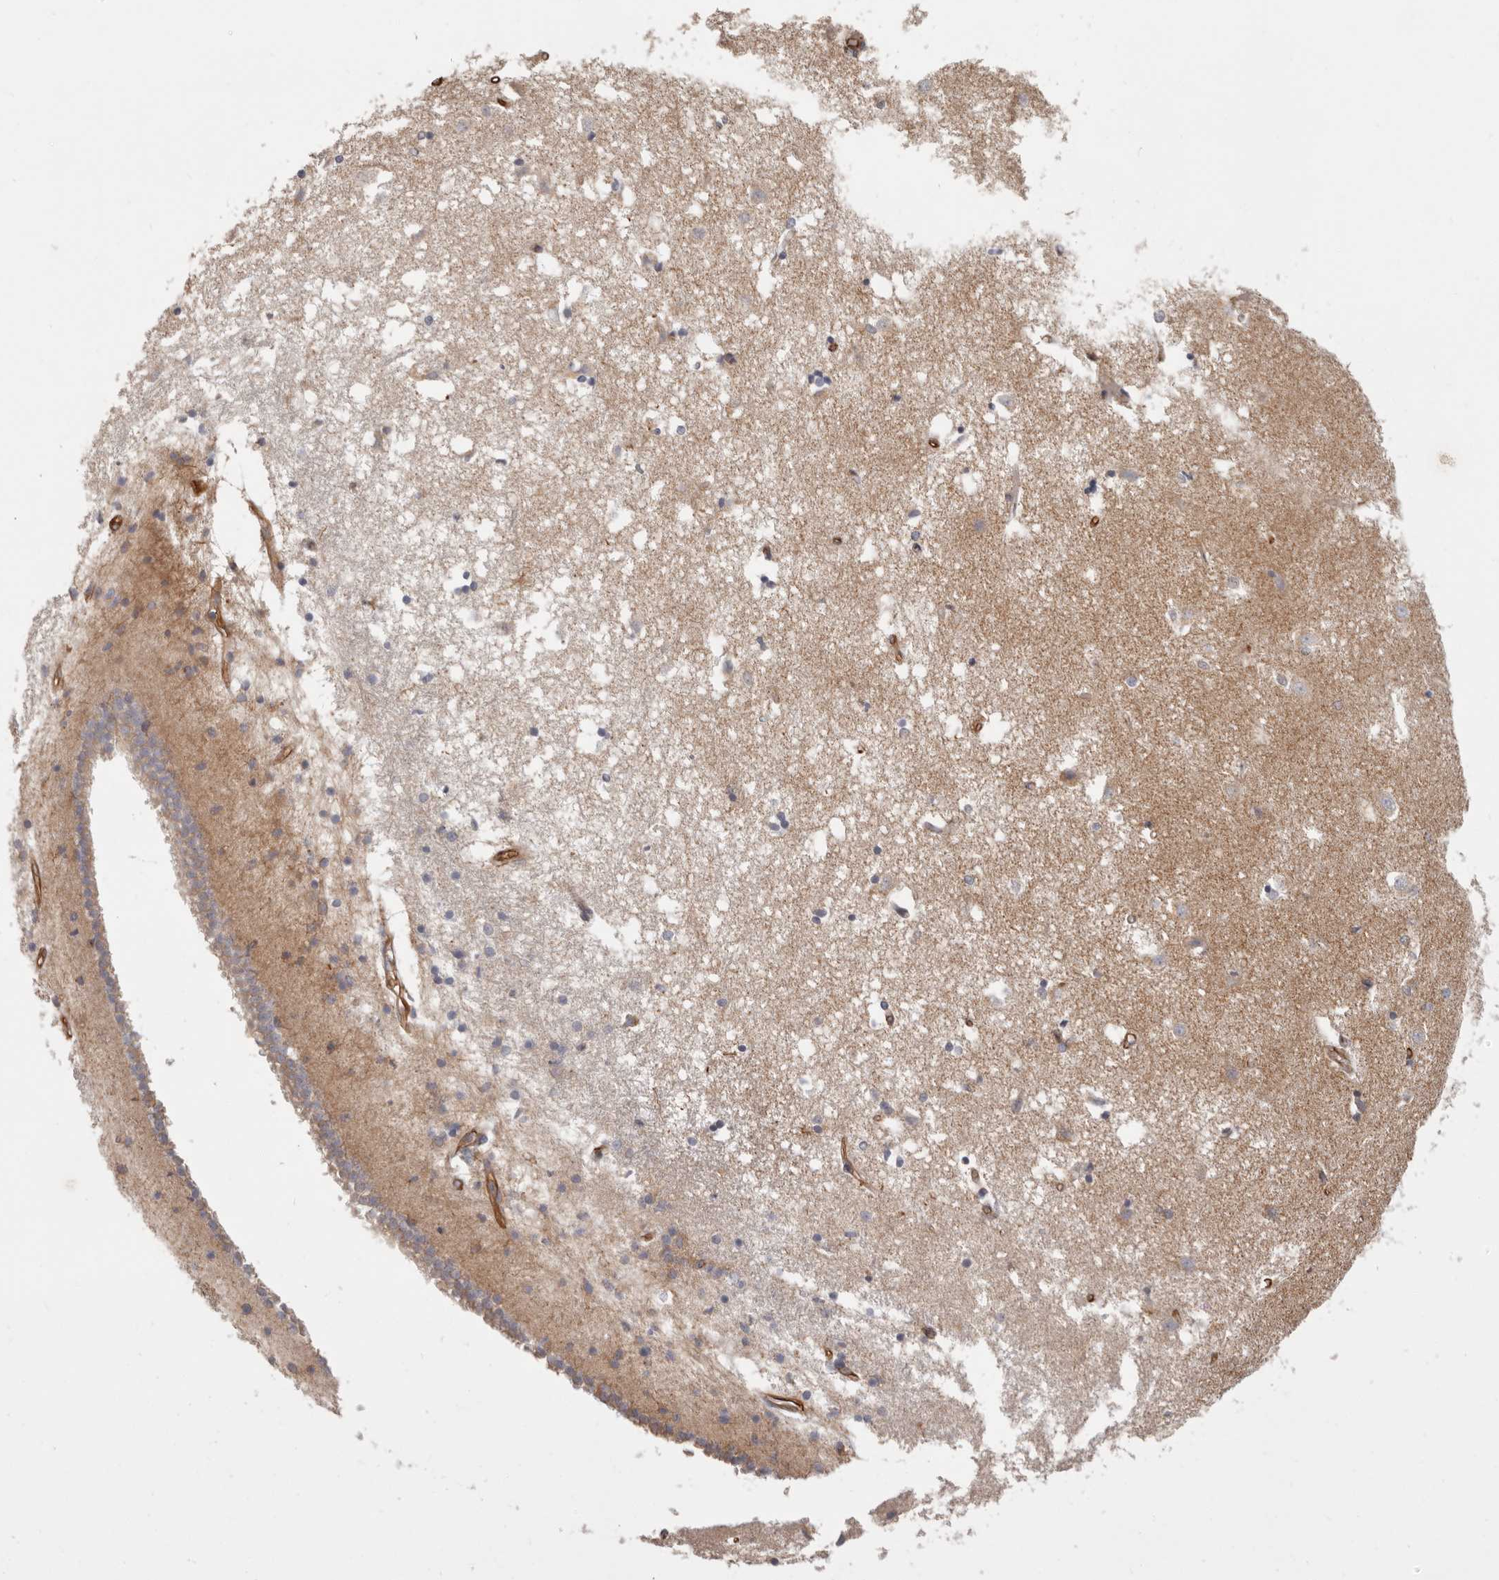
{"staining": {"intensity": "negative", "quantity": "none", "location": "none"}, "tissue": "caudate", "cell_type": "Glial cells", "image_type": "normal", "snomed": [{"axis": "morphology", "description": "Normal tissue, NOS"}, {"axis": "topography", "description": "Lateral ventricle wall"}], "caption": "Immunohistochemical staining of unremarkable caudate shows no significant expression in glial cells. (DAB (3,3'-diaminobenzidine) immunohistochemistry, high magnification).", "gene": "SPRING1", "patient": {"sex": "male", "age": 45}}